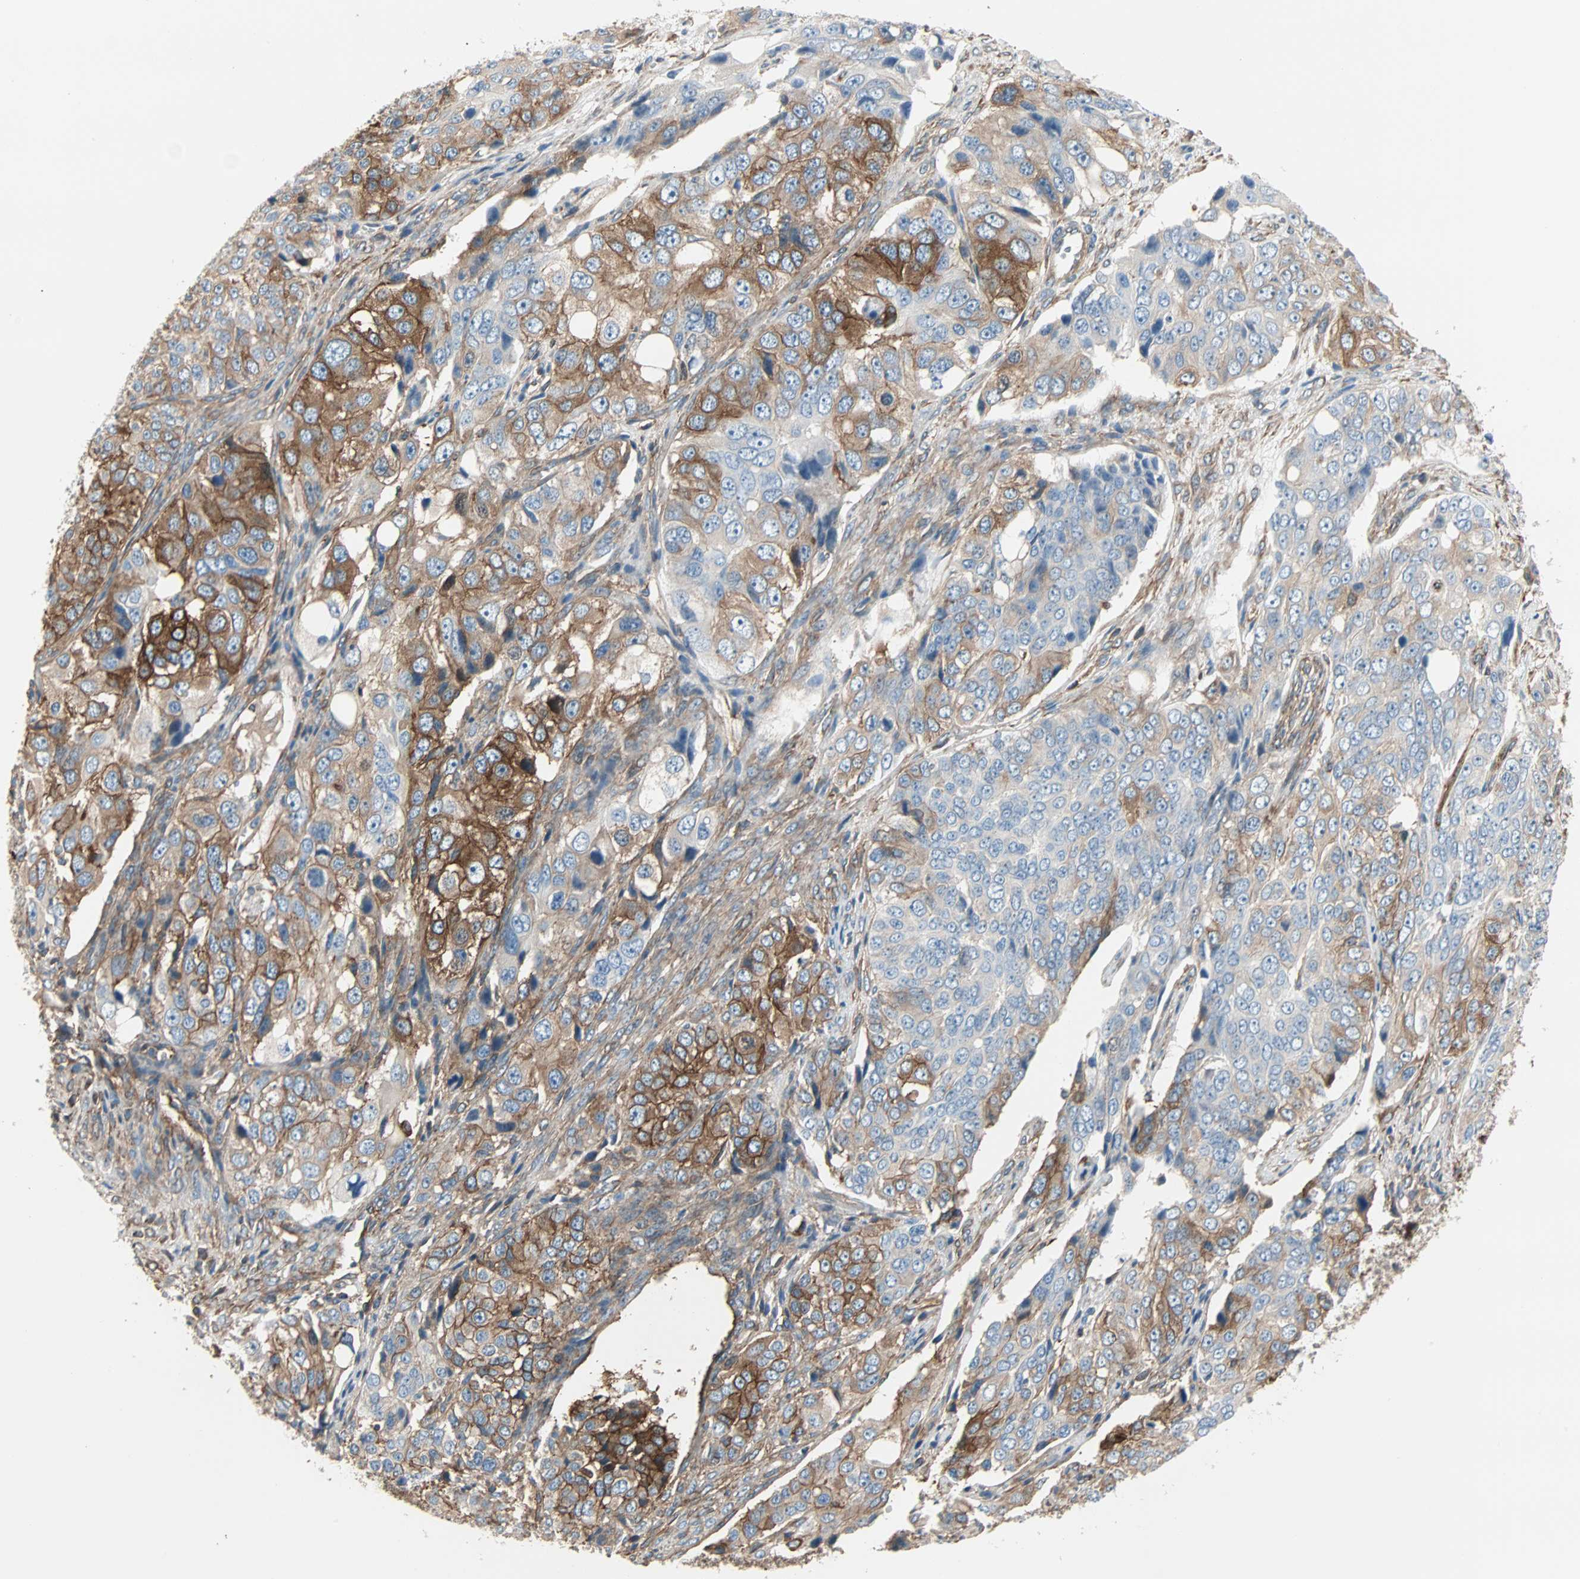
{"staining": {"intensity": "strong", "quantity": "25%-75%", "location": "cytoplasmic/membranous"}, "tissue": "ovarian cancer", "cell_type": "Tumor cells", "image_type": "cancer", "snomed": [{"axis": "morphology", "description": "Carcinoma, endometroid"}, {"axis": "topography", "description": "Ovary"}], "caption": "A high-resolution micrograph shows IHC staining of endometroid carcinoma (ovarian), which exhibits strong cytoplasmic/membranous expression in approximately 25%-75% of tumor cells.", "gene": "EPB41L2", "patient": {"sex": "female", "age": 51}}